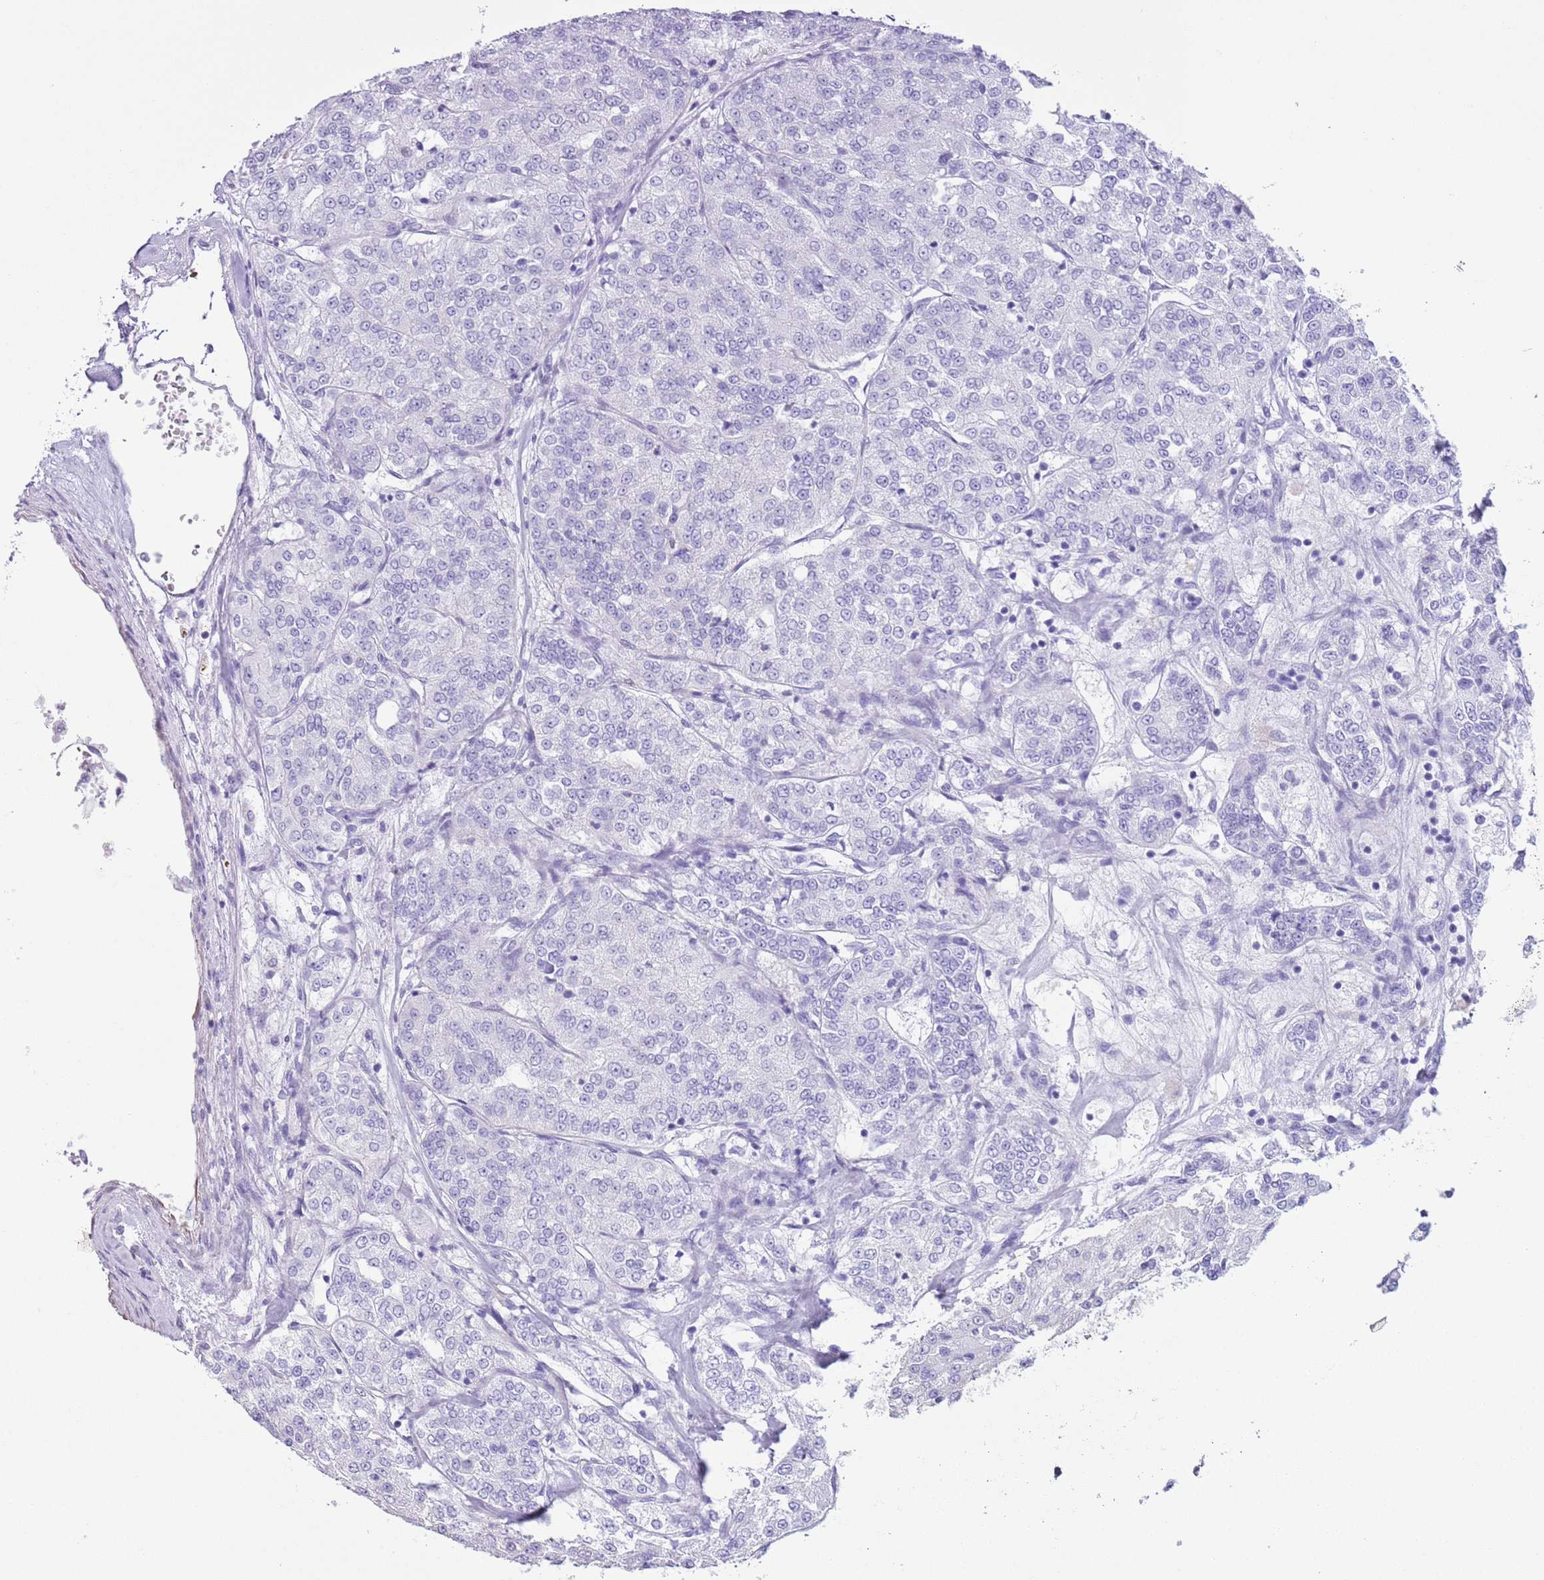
{"staining": {"intensity": "negative", "quantity": "none", "location": "none"}, "tissue": "renal cancer", "cell_type": "Tumor cells", "image_type": "cancer", "snomed": [{"axis": "morphology", "description": "Adenocarcinoma, NOS"}, {"axis": "topography", "description": "Kidney"}], "caption": "High magnification brightfield microscopy of renal cancer stained with DAB (brown) and counterstained with hematoxylin (blue): tumor cells show no significant expression.", "gene": "SLC7A14", "patient": {"sex": "female", "age": 63}}